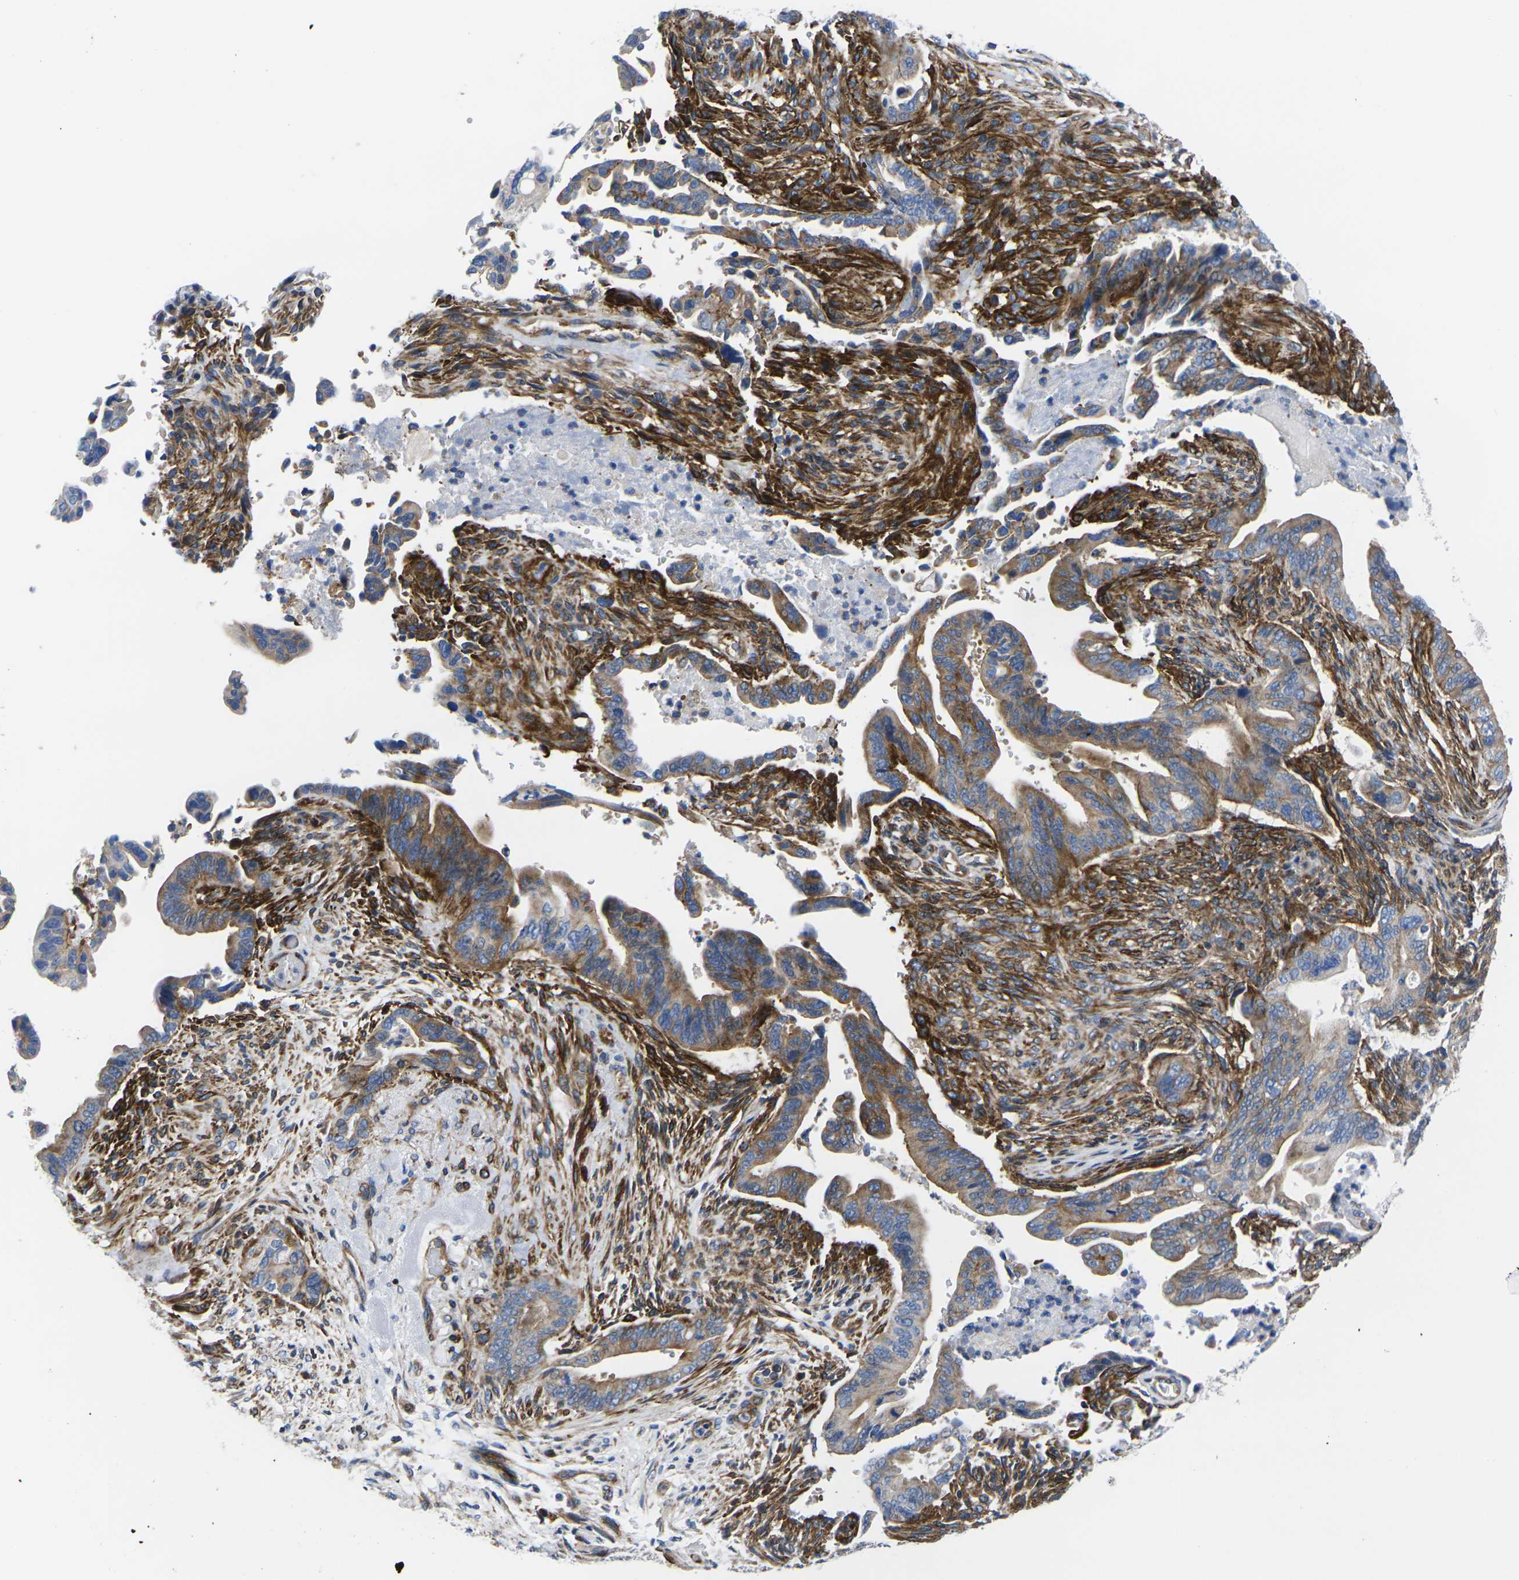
{"staining": {"intensity": "moderate", "quantity": ">75%", "location": "cytoplasmic/membranous"}, "tissue": "pancreatic cancer", "cell_type": "Tumor cells", "image_type": "cancer", "snomed": [{"axis": "morphology", "description": "Adenocarcinoma, NOS"}, {"axis": "topography", "description": "Pancreas"}], "caption": "High-magnification brightfield microscopy of pancreatic cancer stained with DAB (brown) and counterstained with hematoxylin (blue). tumor cells exhibit moderate cytoplasmic/membranous positivity is present in about>75% of cells.", "gene": "GPR4", "patient": {"sex": "male", "age": 70}}